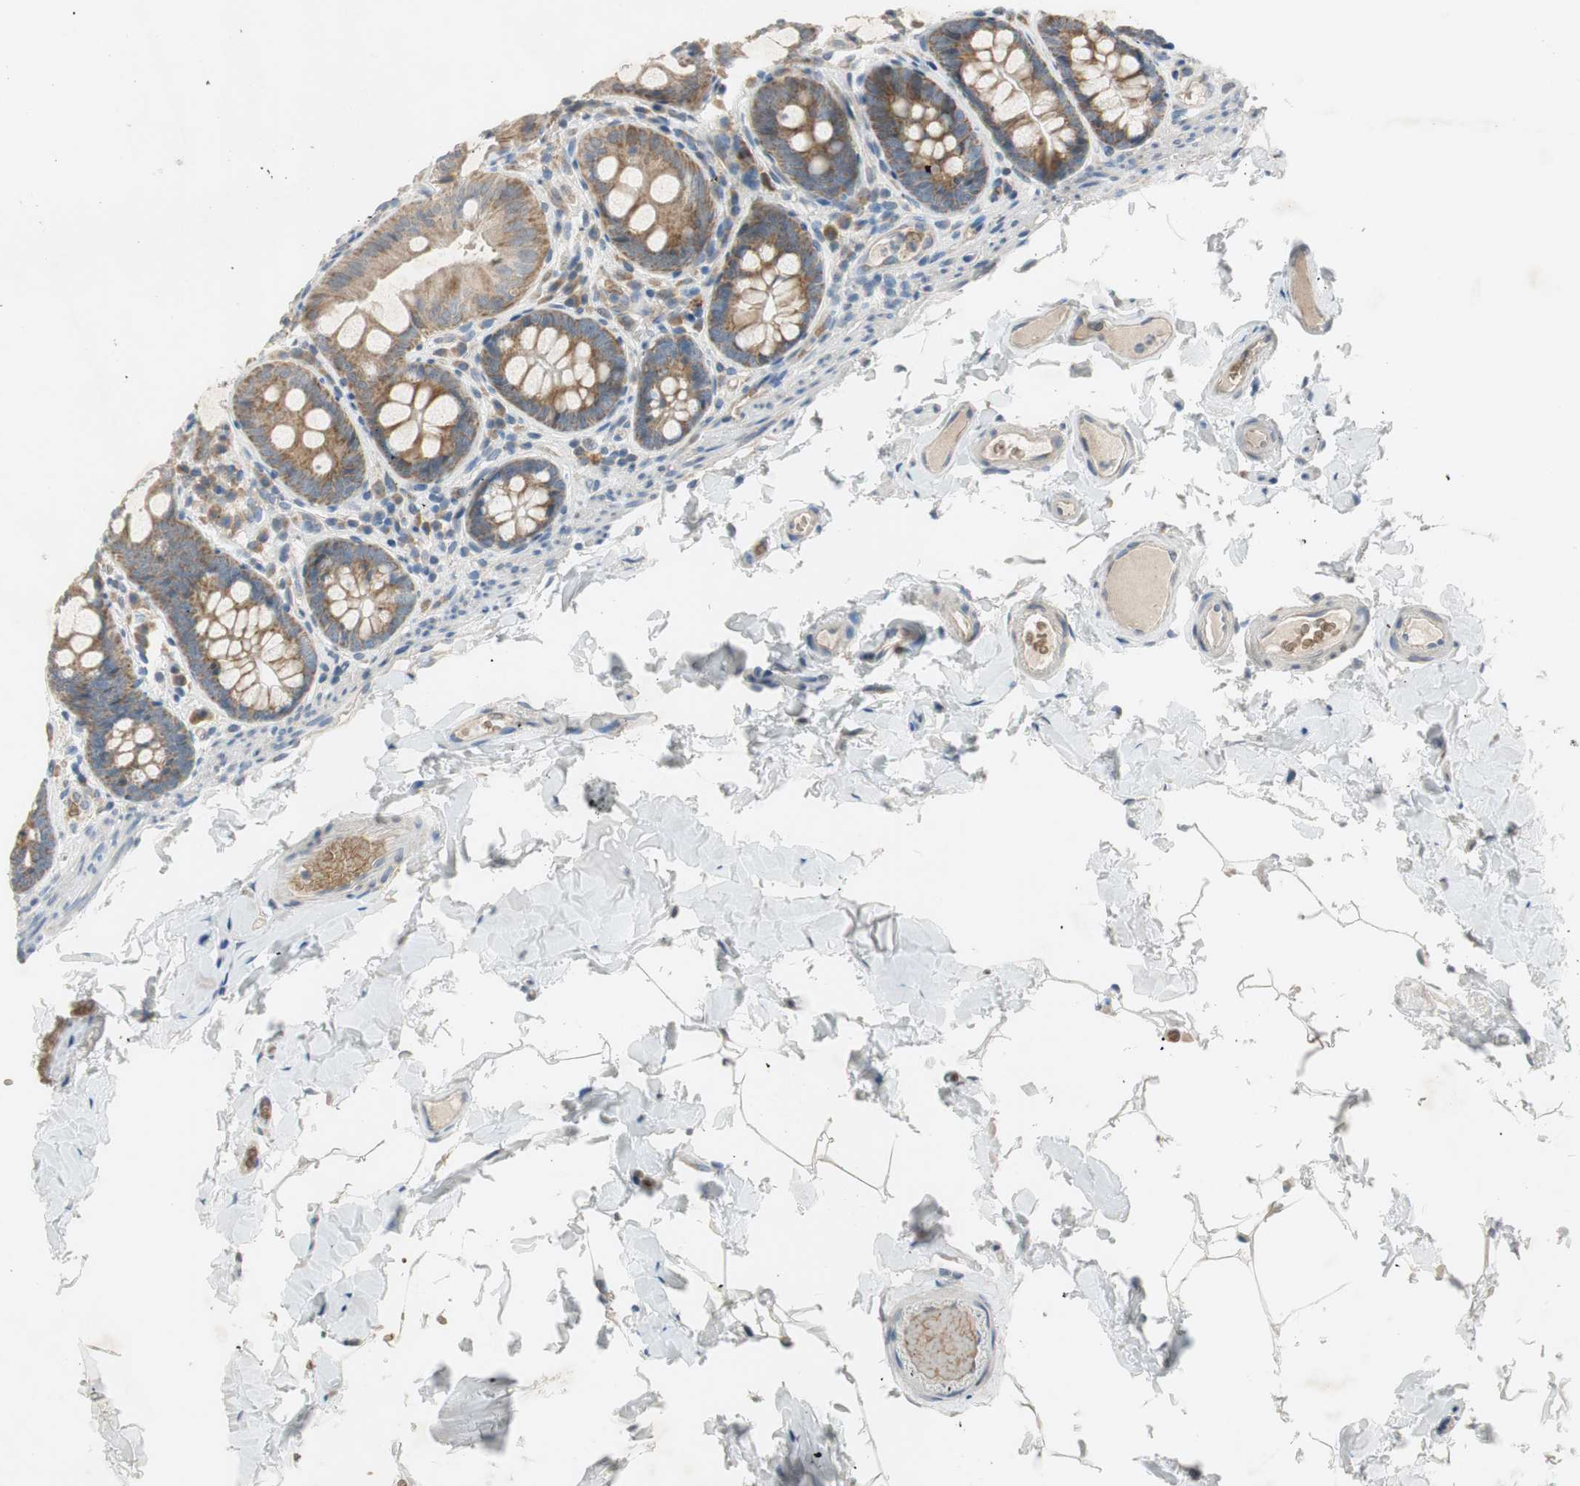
{"staining": {"intensity": "weak", "quantity": ">75%", "location": "cytoplasmic/membranous"}, "tissue": "colon", "cell_type": "Endothelial cells", "image_type": "normal", "snomed": [{"axis": "morphology", "description": "Normal tissue, NOS"}, {"axis": "topography", "description": "Colon"}], "caption": "Immunohistochemistry (IHC) of normal human colon displays low levels of weak cytoplasmic/membranous positivity in about >75% of endothelial cells.", "gene": "GYPC", "patient": {"sex": "female", "age": 61}}